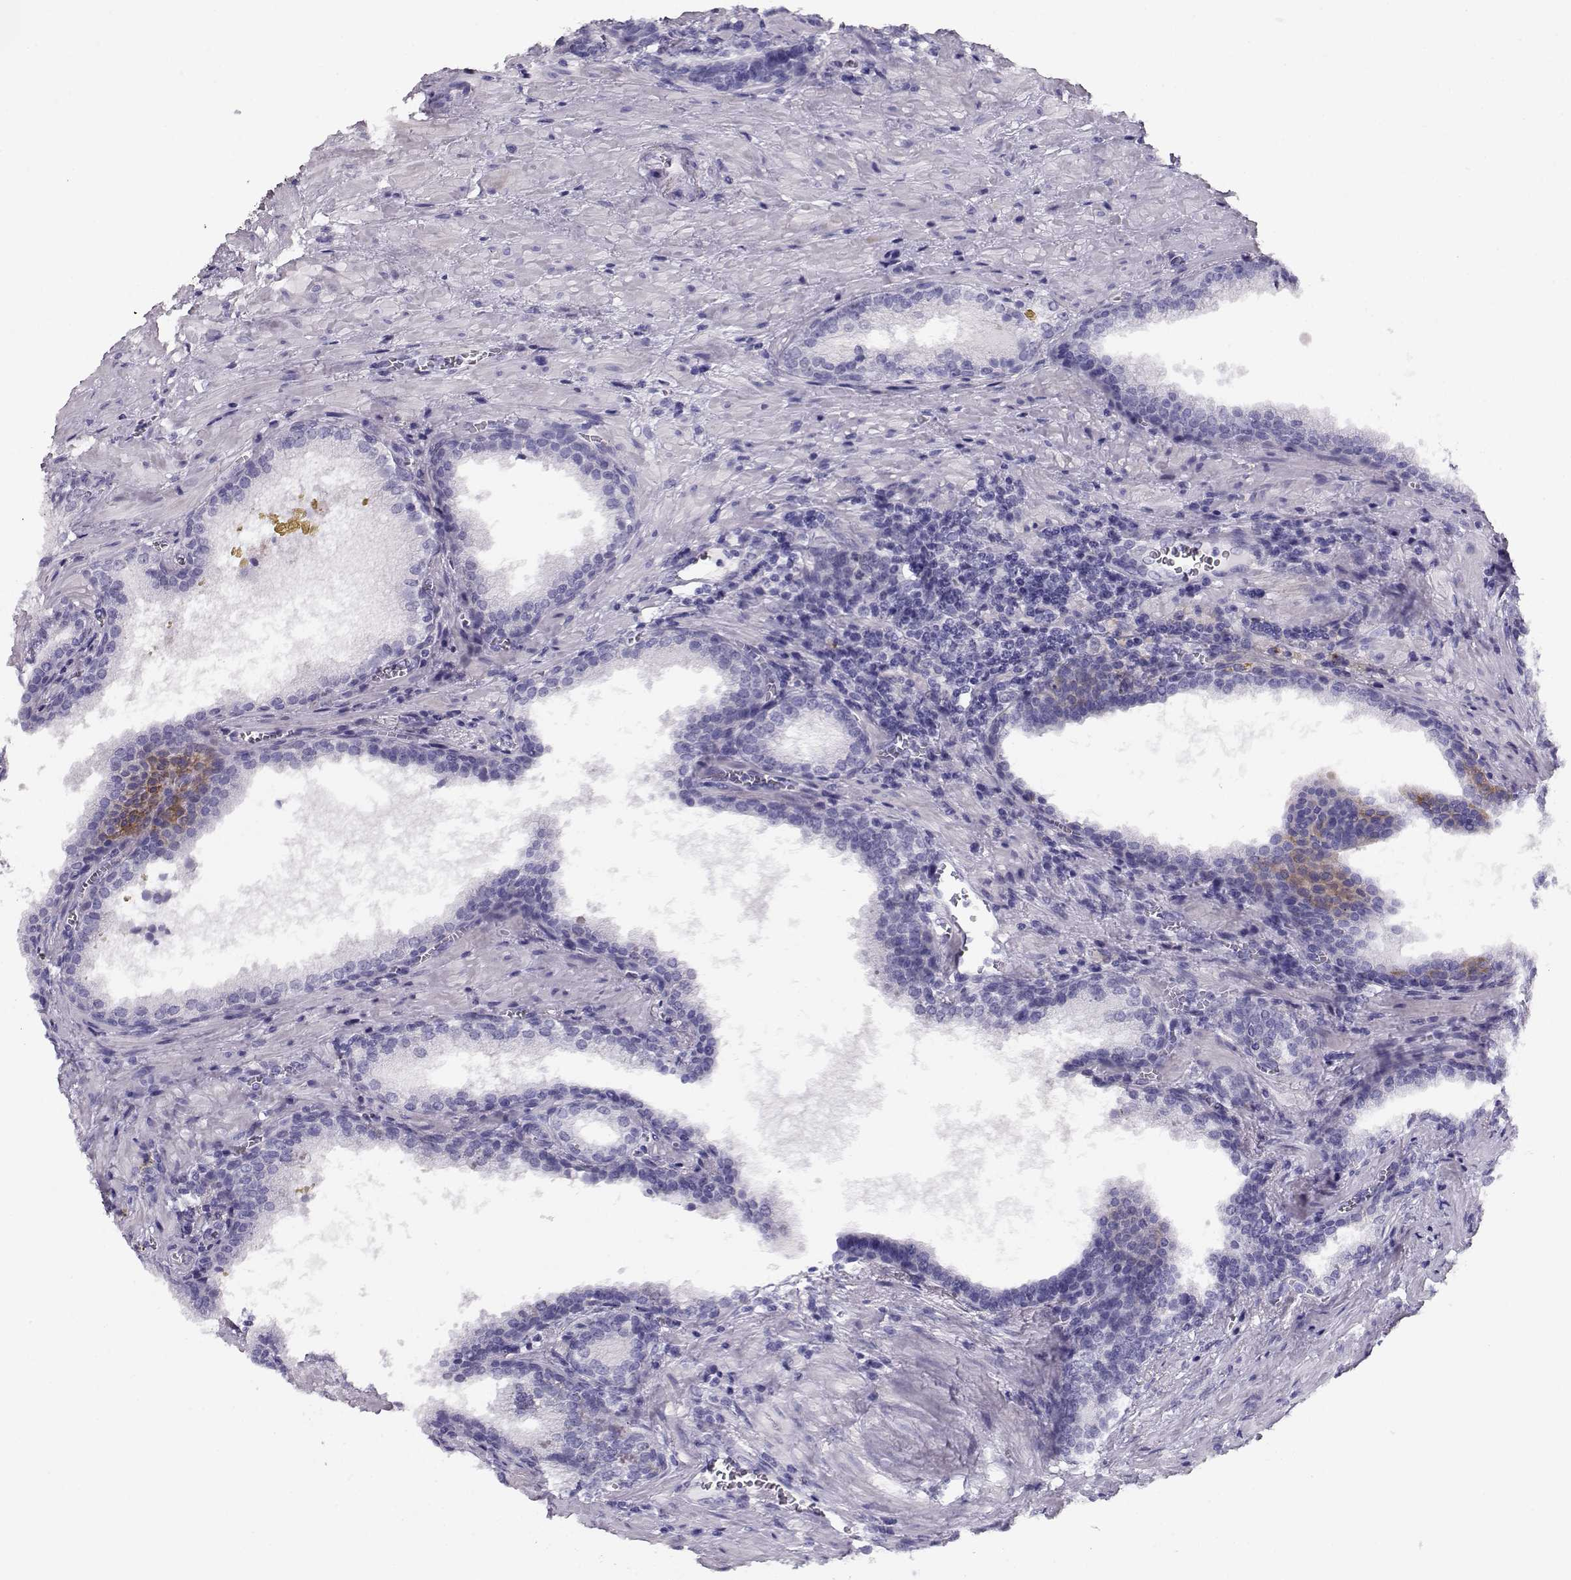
{"staining": {"intensity": "negative", "quantity": "none", "location": "none"}, "tissue": "prostate cancer", "cell_type": "Tumor cells", "image_type": "cancer", "snomed": [{"axis": "morphology", "description": "Adenocarcinoma, NOS"}, {"axis": "topography", "description": "Prostate and seminal vesicle, NOS"}], "caption": "Prostate cancer (adenocarcinoma) stained for a protein using immunohistochemistry (IHC) demonstrates no expression tumor cells.", "gene": "CRX", "patient": {"sex": "male", "age": 63}}